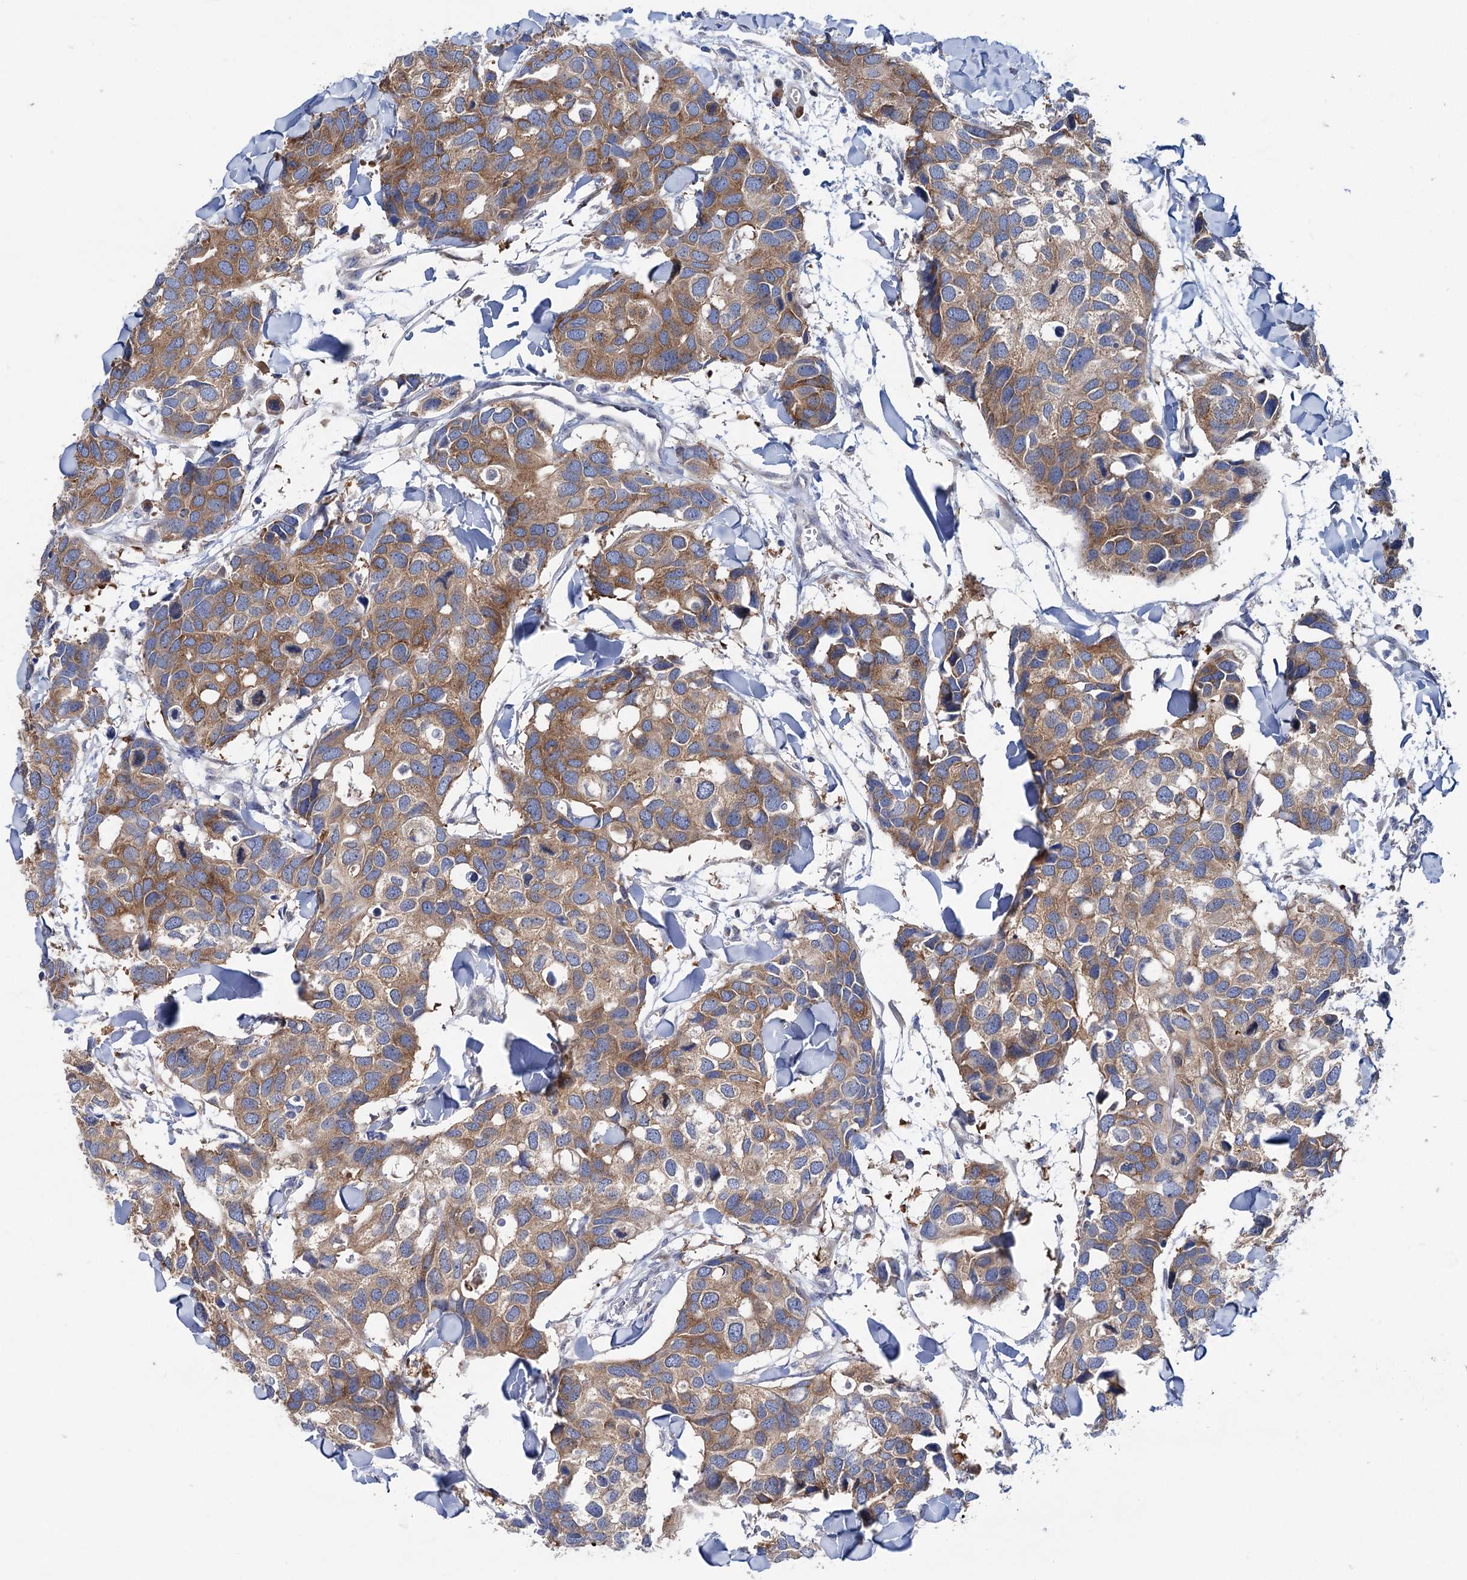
{"staining": {"intensity": "moderate", "quantity": ">75%", "location": "cytoplasmic/membranous"}, "tissue": "breast cancer", "cell_type": "Tumor cells", "image_type": "cancer", "snomed": [{"axis": "morphology", "description": "Duct carcinoma"}, {"axis": "topography", "description": "Breast"}], "caption": "About >75% of tumor cells in human breast cancer (infiltrating ductal carcinoma) demonstrate moderate cytoplasmic/membranous protein positivity as visualized by brown immunohistochemical staining.", "gene": "ZNRD2", "patient": {"sex": "female", "age": 83}}